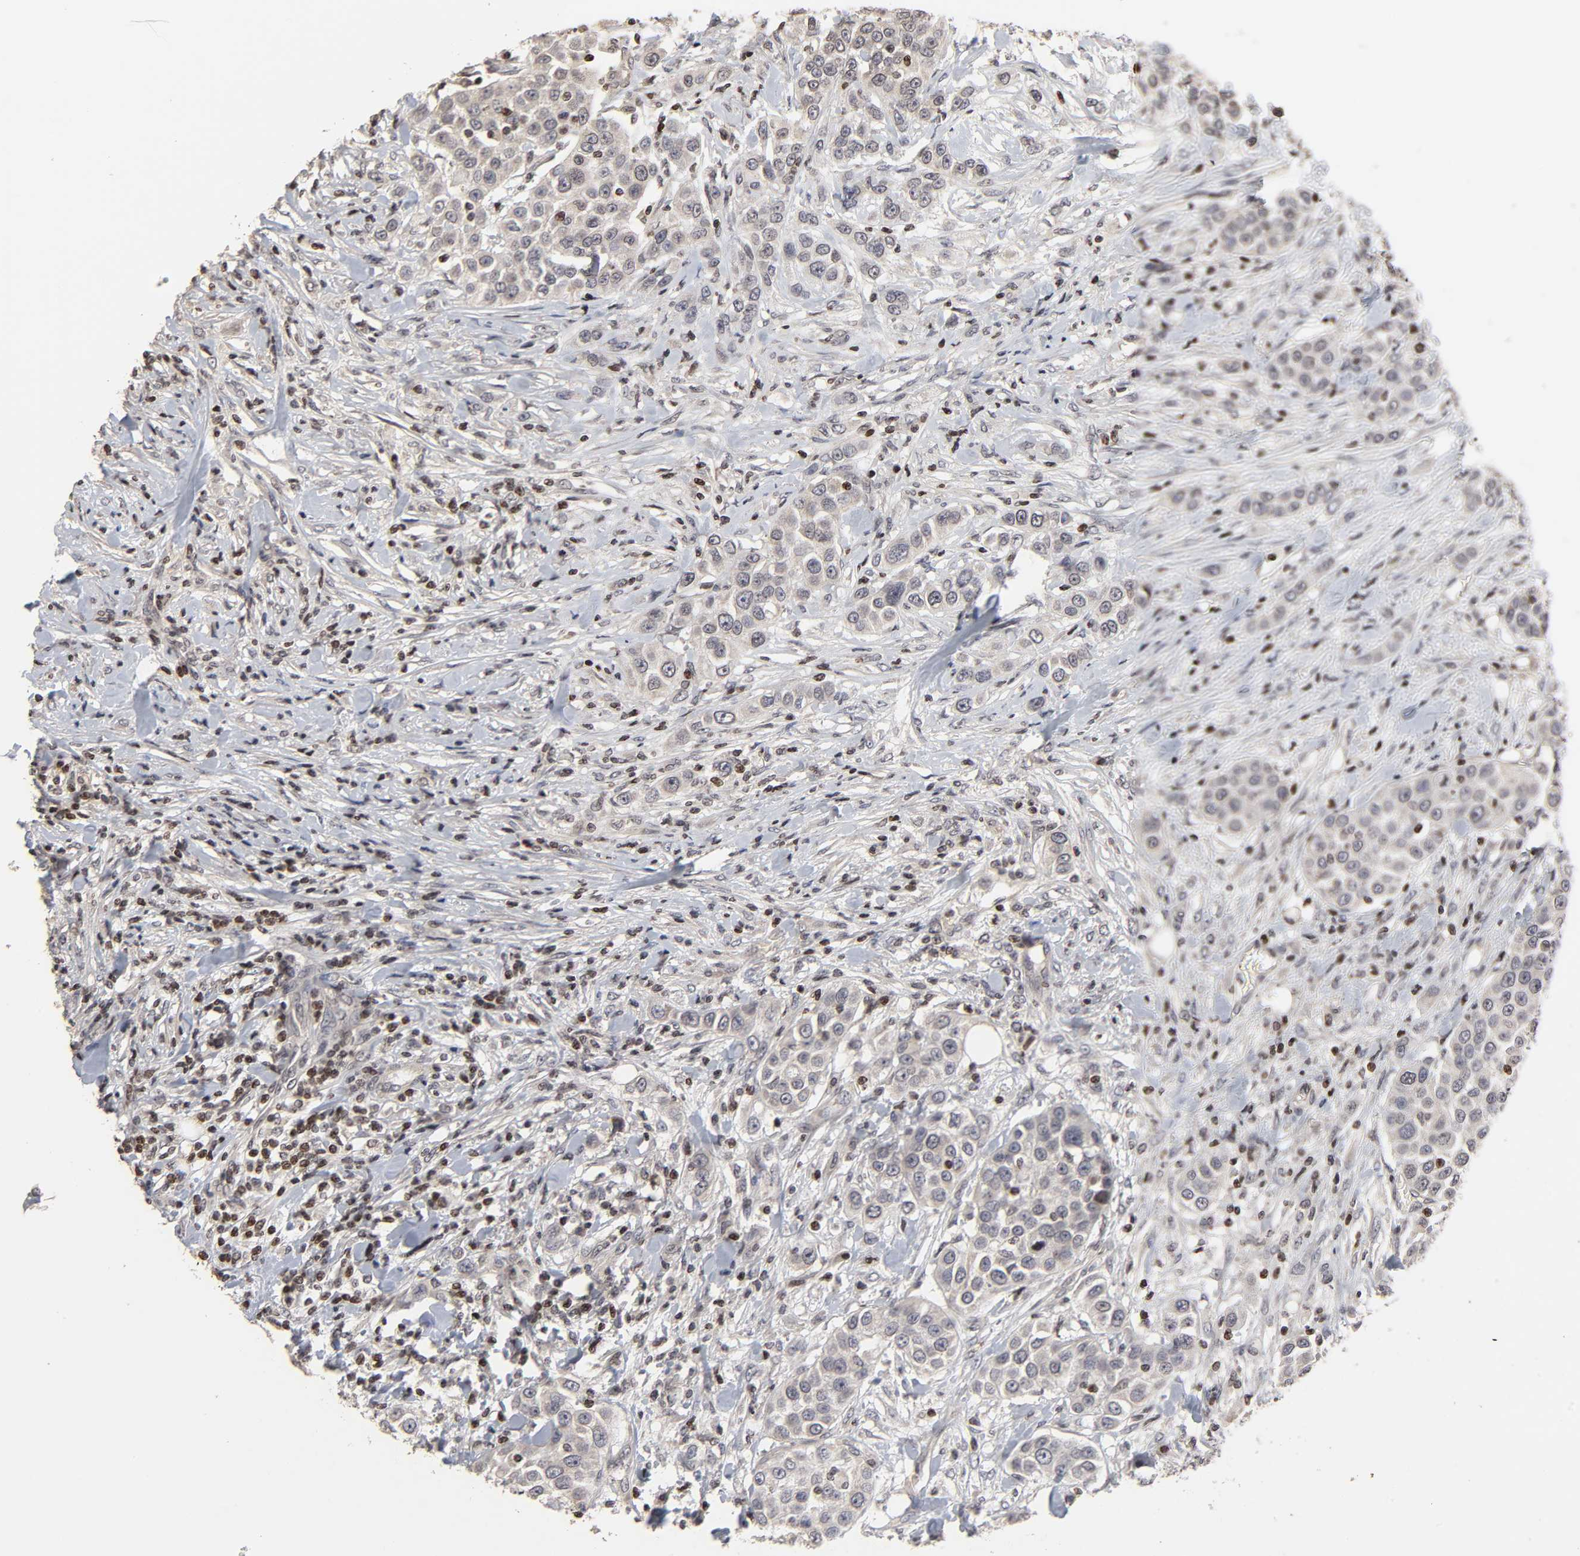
{"staining": {"intensity": "negative", "quantity": "none", "location": "none"}, "tissue": "urothelial cancer", "cell_type": "Tumor cells", "image_type": "cancer", "snomed": [{"axis": "morphology", "description": "Urothelial carcinoma, High grade"}, {"axis": "topography", "description": "Urinary bladder"}], "caption": "Tumor cells show no significant expression in urothelial carcinoma (high-grade).", "gene": "ZNF473", "patient": {"sex": "female", "age": 80}}